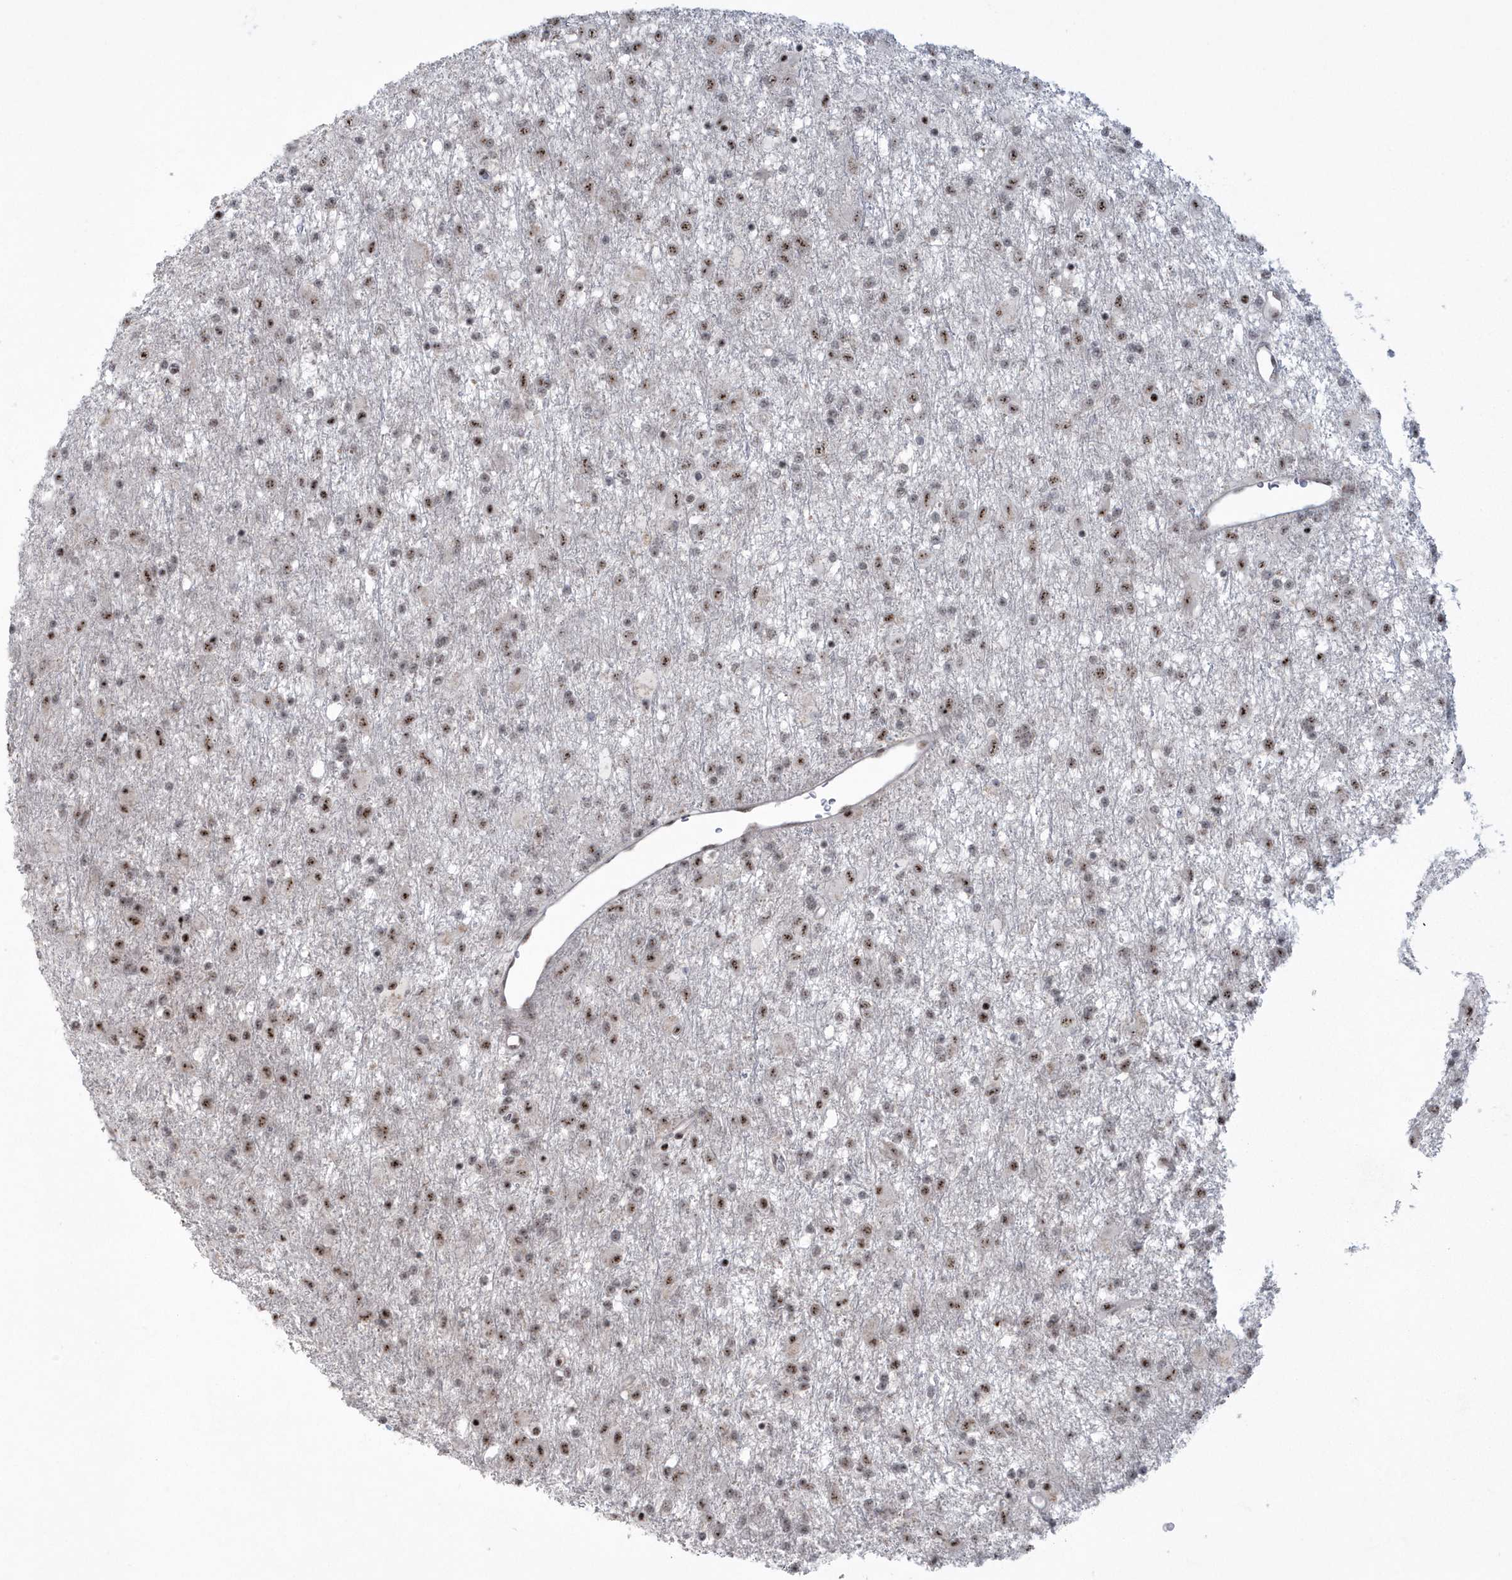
{"staining": {"intensity": "moderate", "quantity": ">75%", "location": "nuclear"}, "tissue": "glioma", "cell_type": "Tumor cells", "image_type": "cancer", "snomed": [{"axis": "morphology", "description": "Glioma, malignant, Low grade"}, {"axis": "topography", "description": "Brain"}], "caption": "A medium amount of moderate nuclear expression is identified in approximately >75% of tumor cells in glioma tissue.", "gene": "KDM6B", "patient": {"sex": "male", "age": 65}}